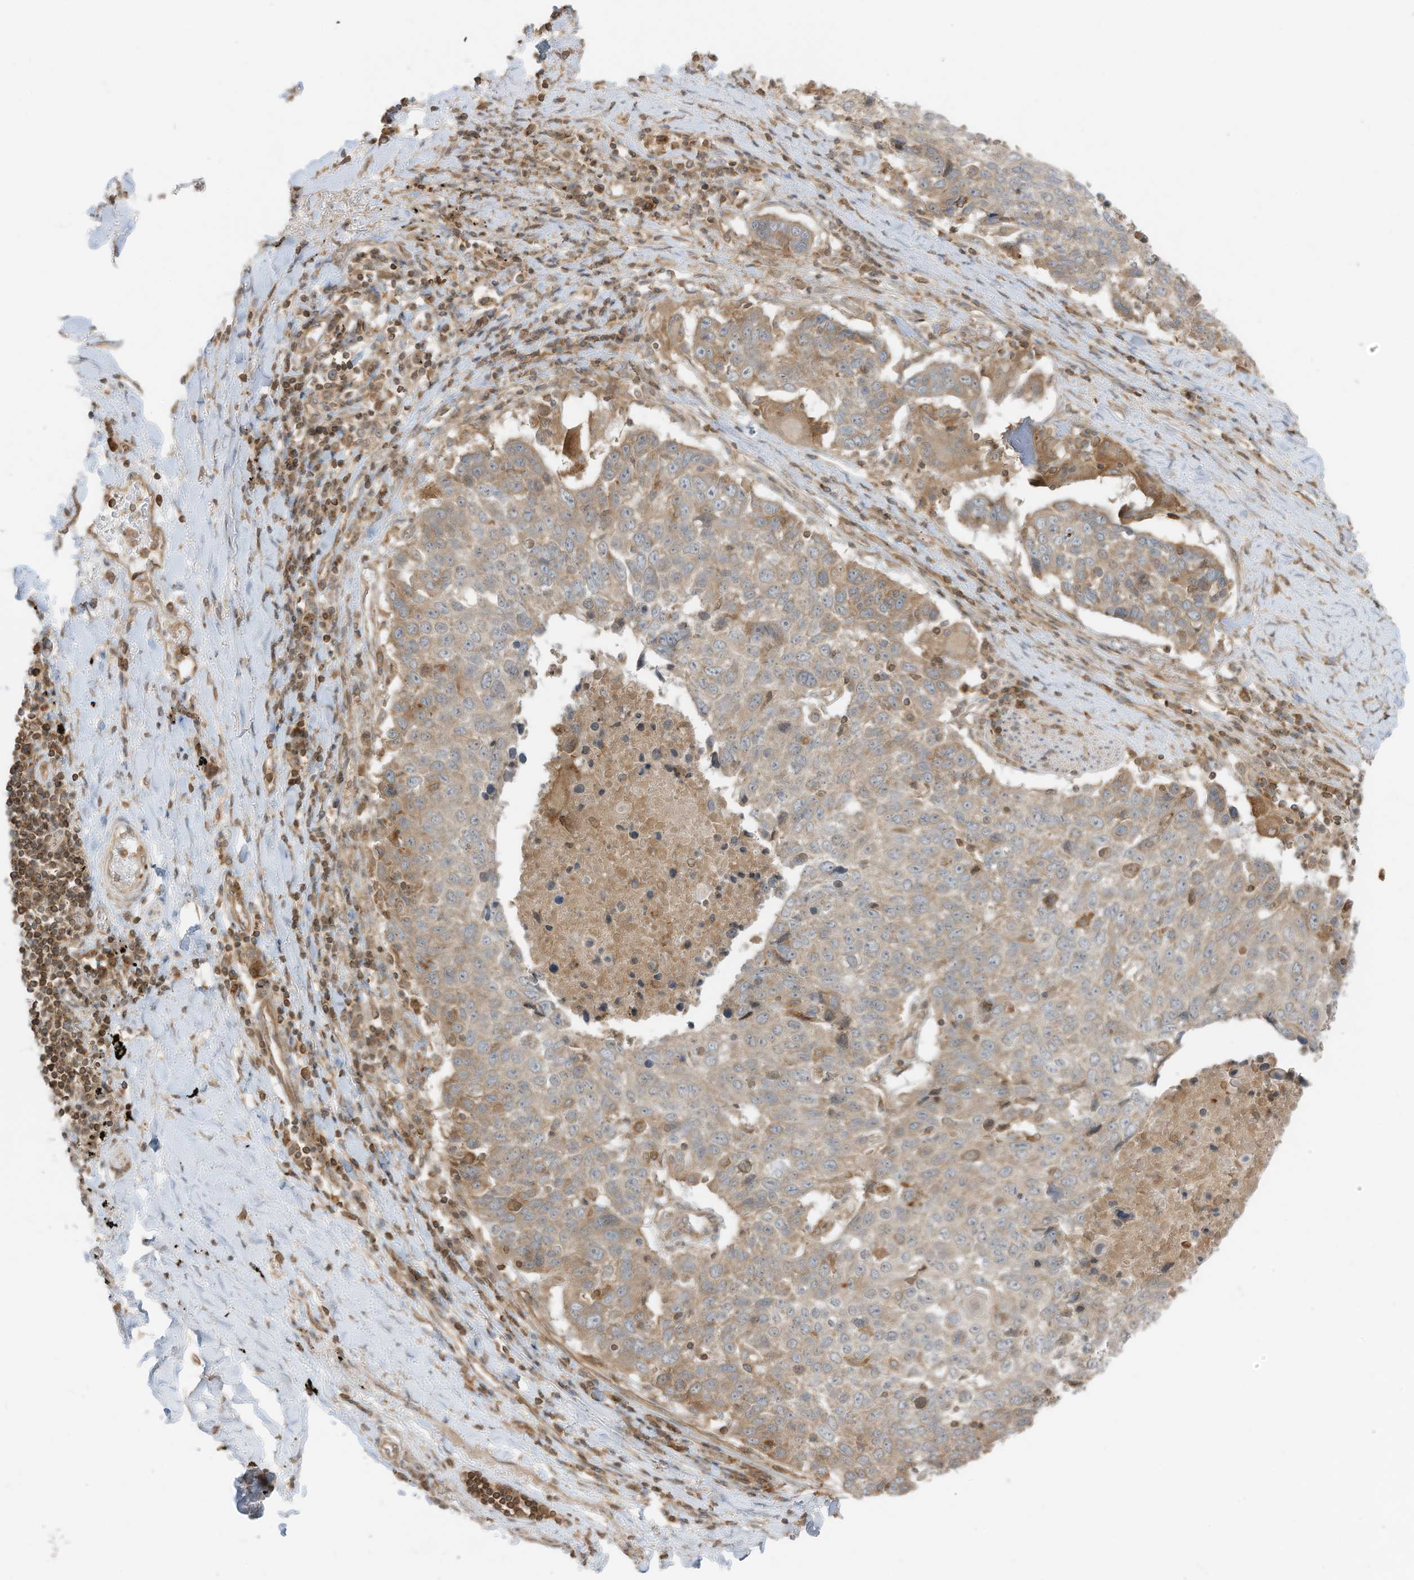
{"staining": {"intensity": "moderate", "quantity": "25%-75%", "location": "cytoplasmic/membranous"}, "tissue": "lung cancer", "cell_type": "Tumor cells", "image_type": "cancer", "snomed": [{"axis": "morphology", "description": "Squamous cell carcinoma, NOS"}, {"axis": "topography", "description": "Lung"}], "caption": "The photomicrograph reveals staining of lung squamous cell carcinoma, revealing moderate cytoplasmic/membranous protein staining (brown color) within tumor cells.", "gene": "SLC25A12", "patient": {"sex": "male", "age": 66}}